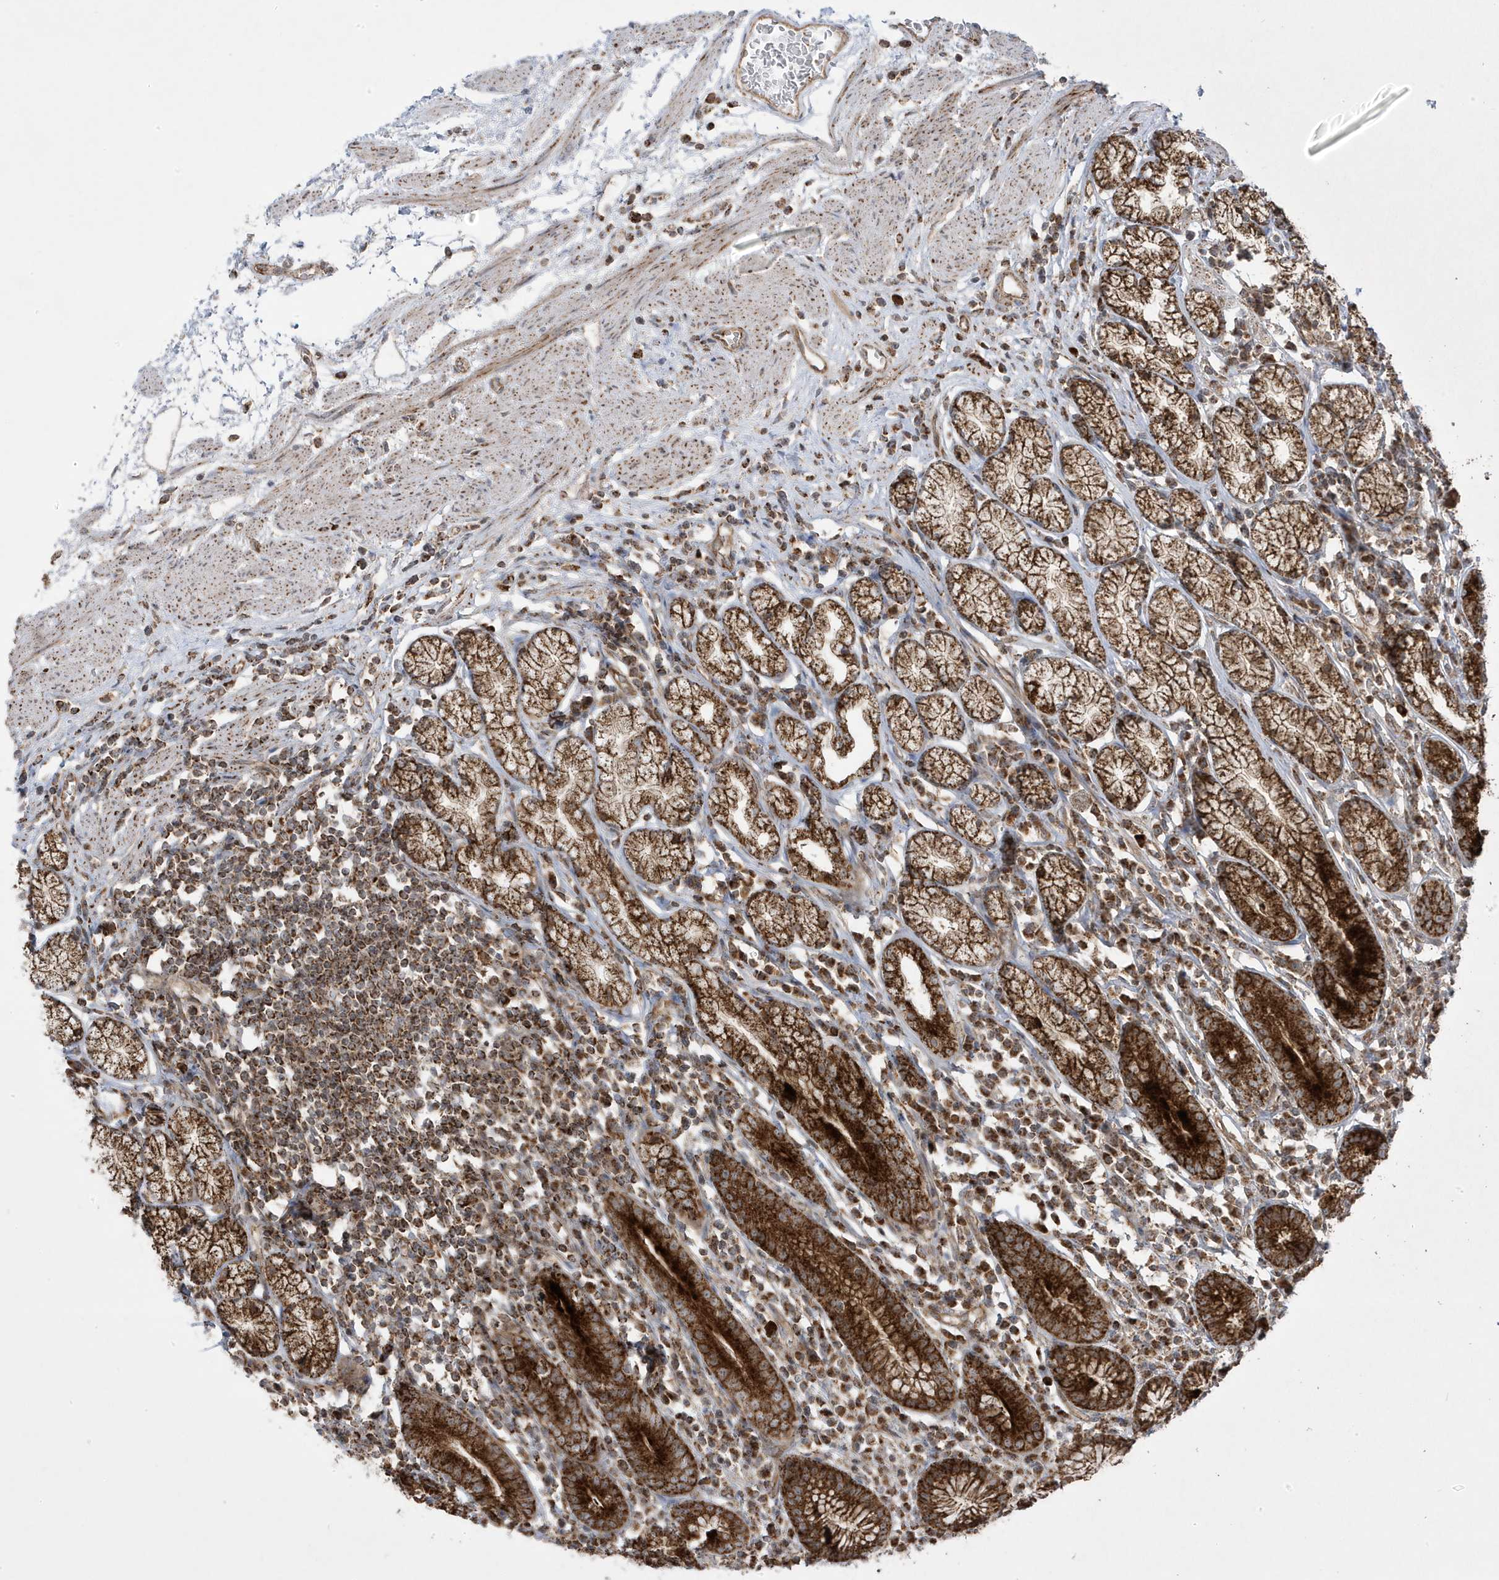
{"staining": {"intensity": "strong", "quantity": ">75%", "location": "cytoplasmic/membranous"}, "tissue": "stomach", "cell_type": "Glandular cells", "image_type": "normal", "snomed": [{"axis": "morphology", "description": "Normal tissue, NOS"}, {"axis": "topography", "description": "Stomach"}], "caption": "A brown stain shows strong cytoplasmic/membranous positivity of a protein in glandular cells of normal human stomach.", "gene": "CLUAP1", "patient": {"sex": "male", "age": 55}}